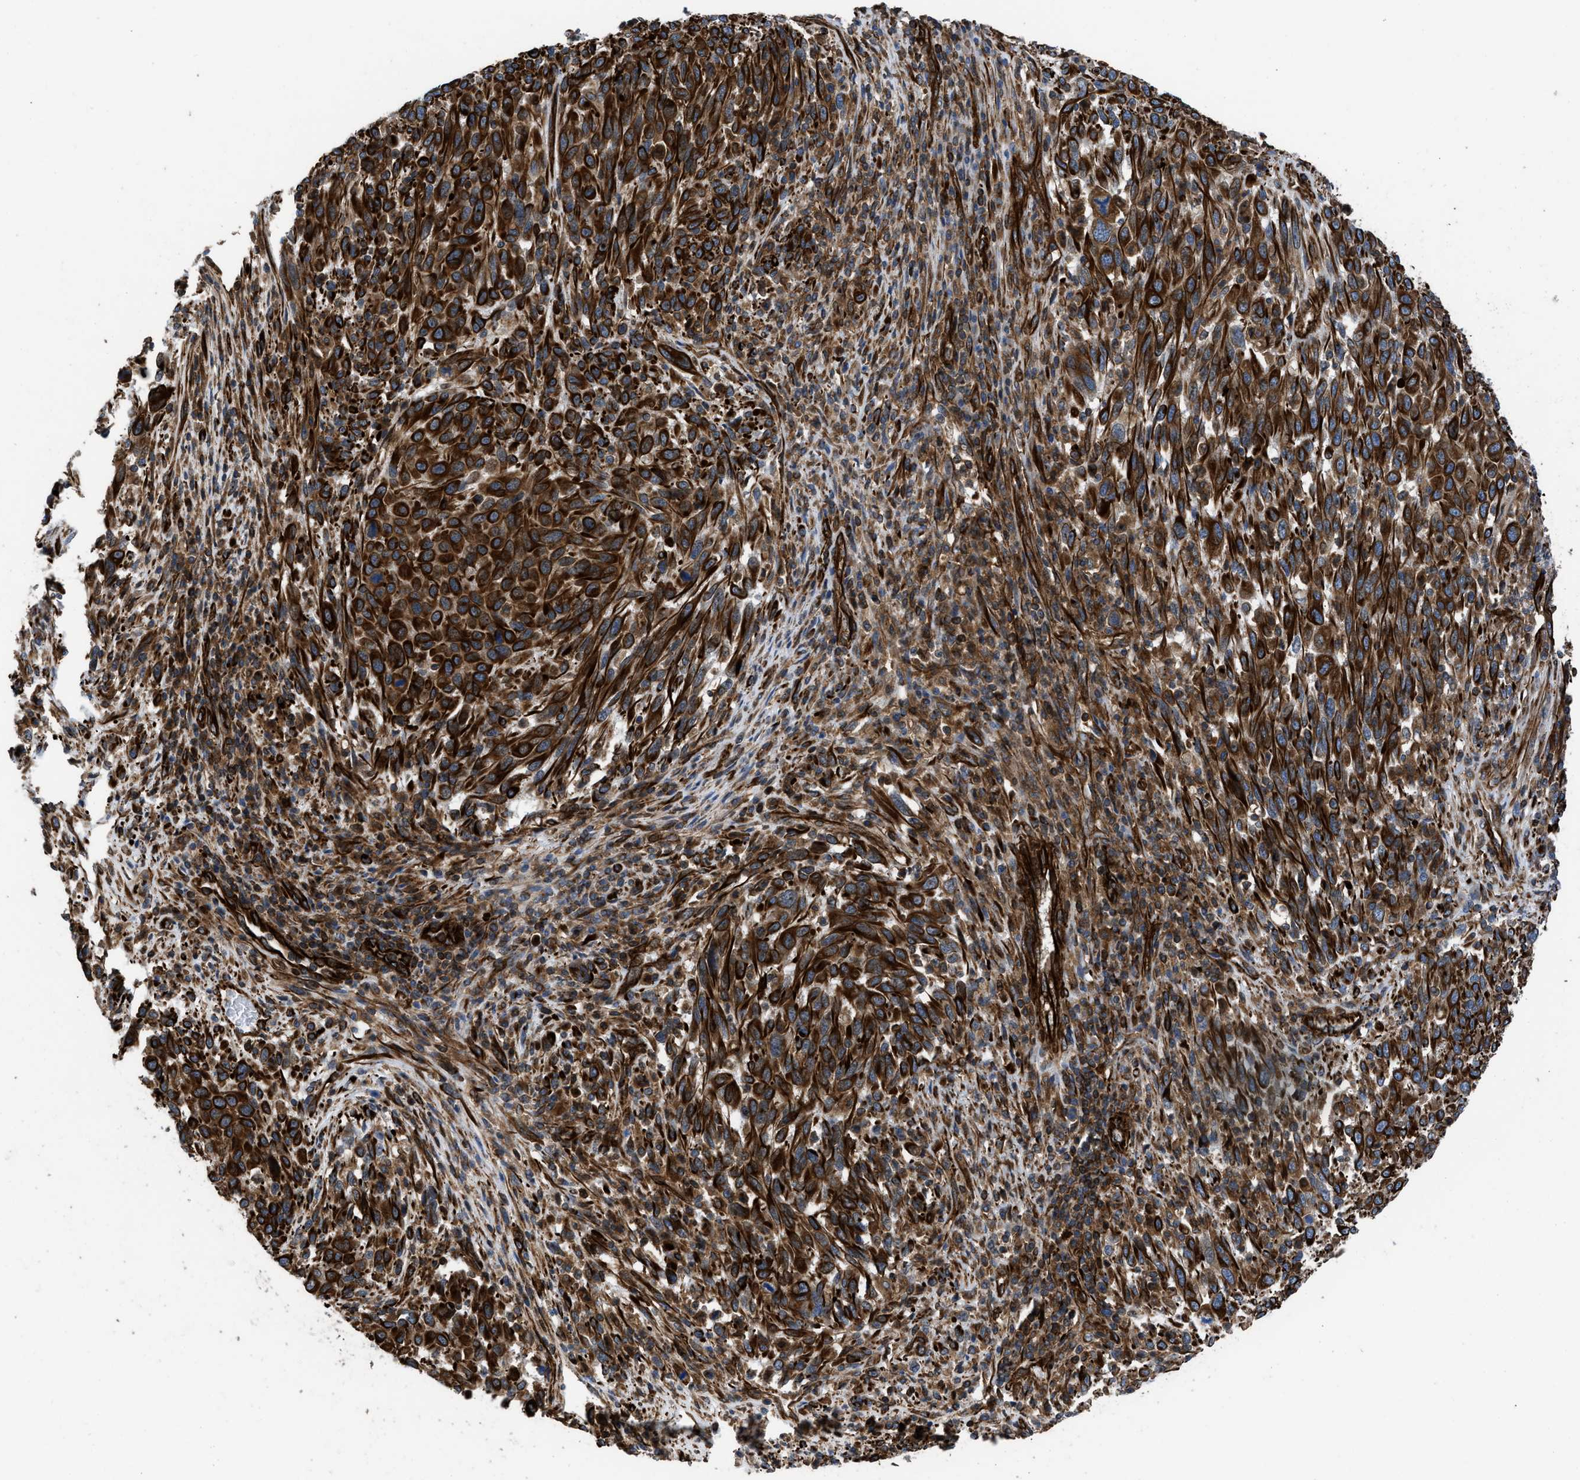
{"staining": {"intensity": "strong", "quantity": ">75%", "location": "cytoplasmic/membranous"}, "tissue": "melanoma", "cell_type": "Tumor cells", "image_type": "cancer", "snomed": [{"axis": "morphology", "description": "Malignant melanoma, Metastatic site"}, {"axis": "topography", "description": "Lymph node"}], "caption": "Strong cytoplasmic/membranous positivity is present in about >75% of tumor cells in melanoma. (IHC, brightfield microscopy, high magnification).", "gene": "PTPRE", "patient": {"sex": "male", "age": 61}}